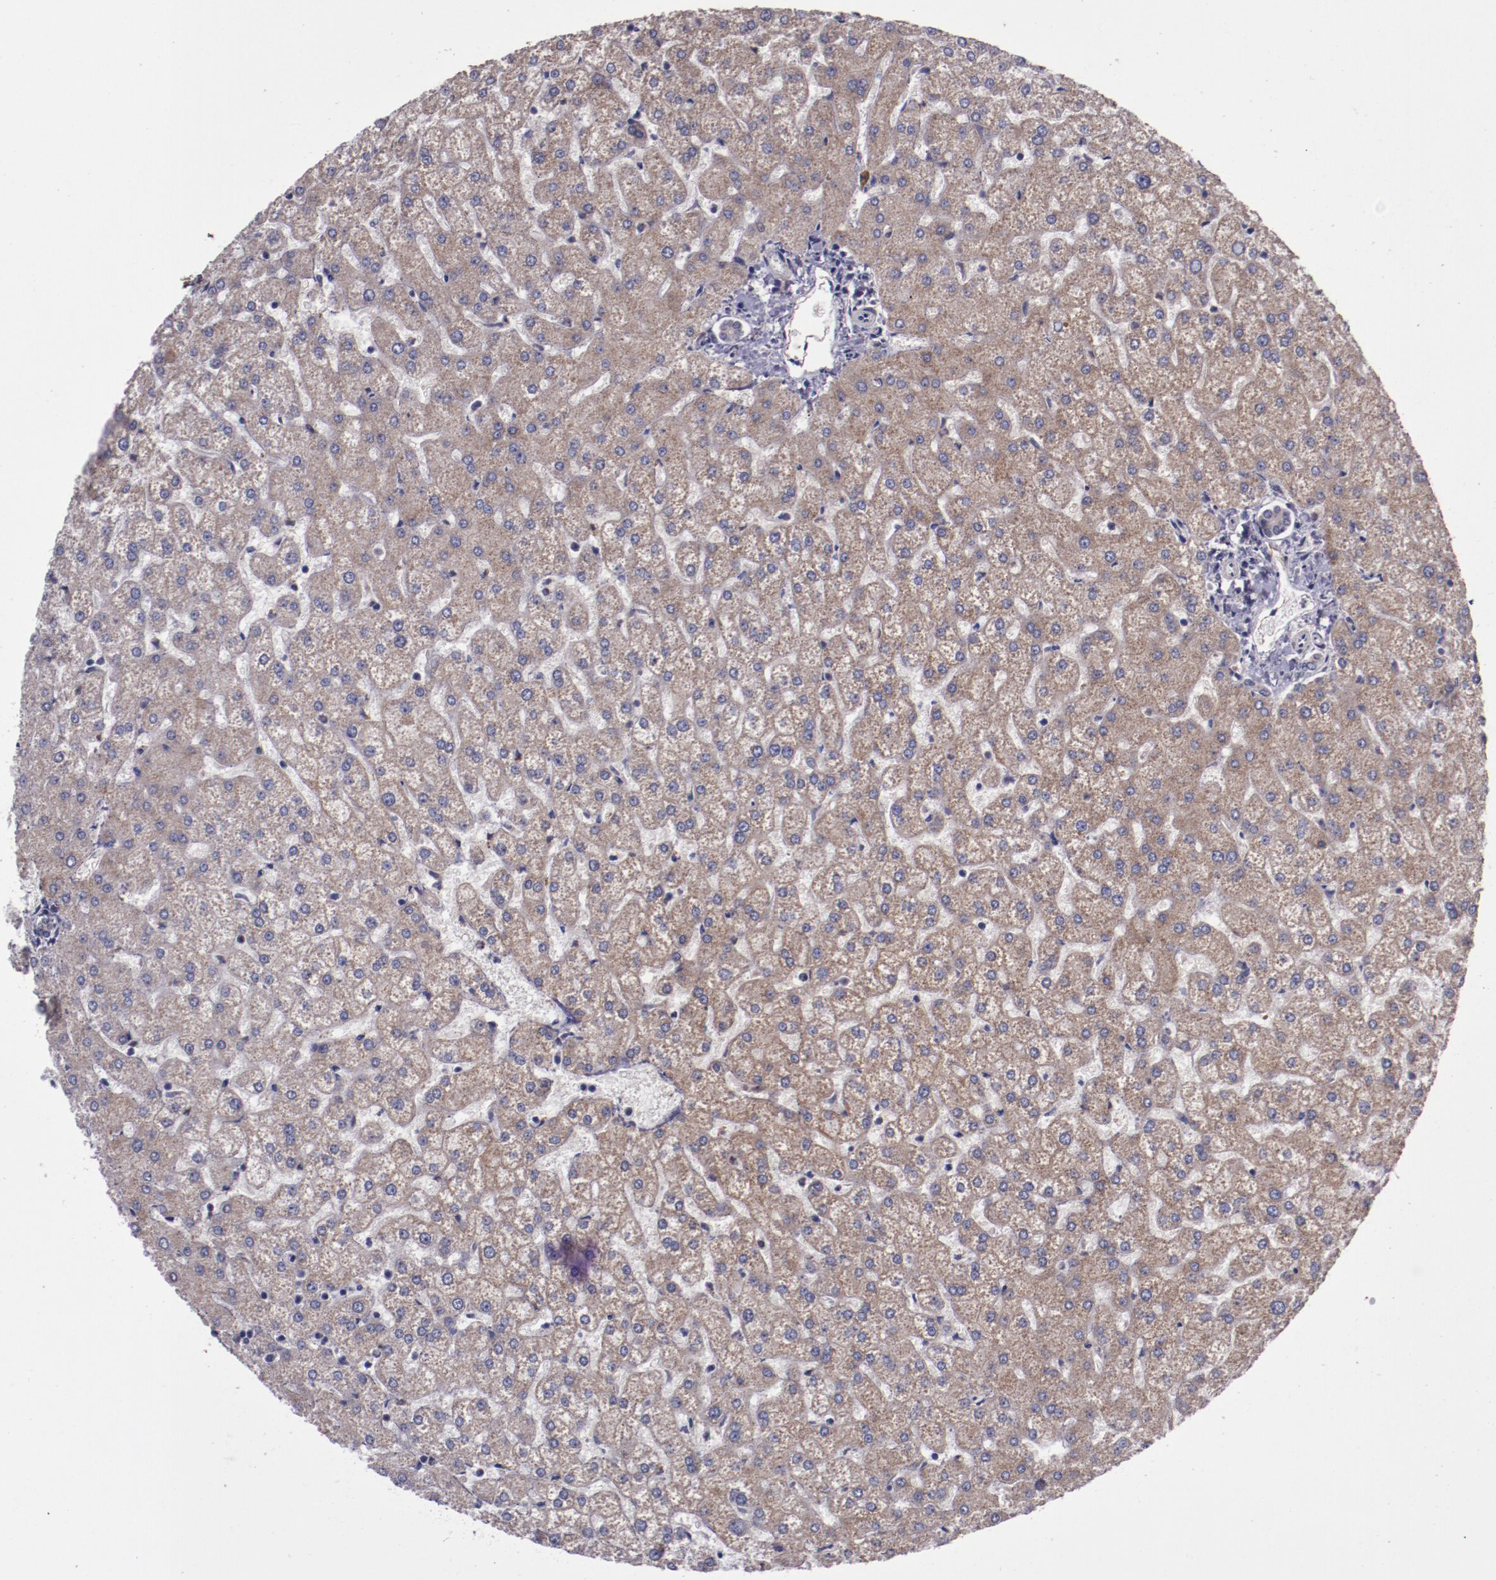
{"staining": {"intensity": "weak", "quantity": ">75%", "location": "cytoplasmic/membranous"}, "tissue": "liver", "cell_type": "Cholangiocytes", "image_type": "normal", "snomed": [{"axis": "morphology", "description": "Normal tissue, NOS"}, {"axis": "topography", "description": "Liver"}], "caption": "Immunohistochemistry (IHC) image of benign liver stained for a protein (brown), which reveals low levels of weak cytoplasmic/membranous staining in approximately >75% of cholangiocytes.", "gene": "LONP1", "patient": {"sex": "female", "age": 32}}